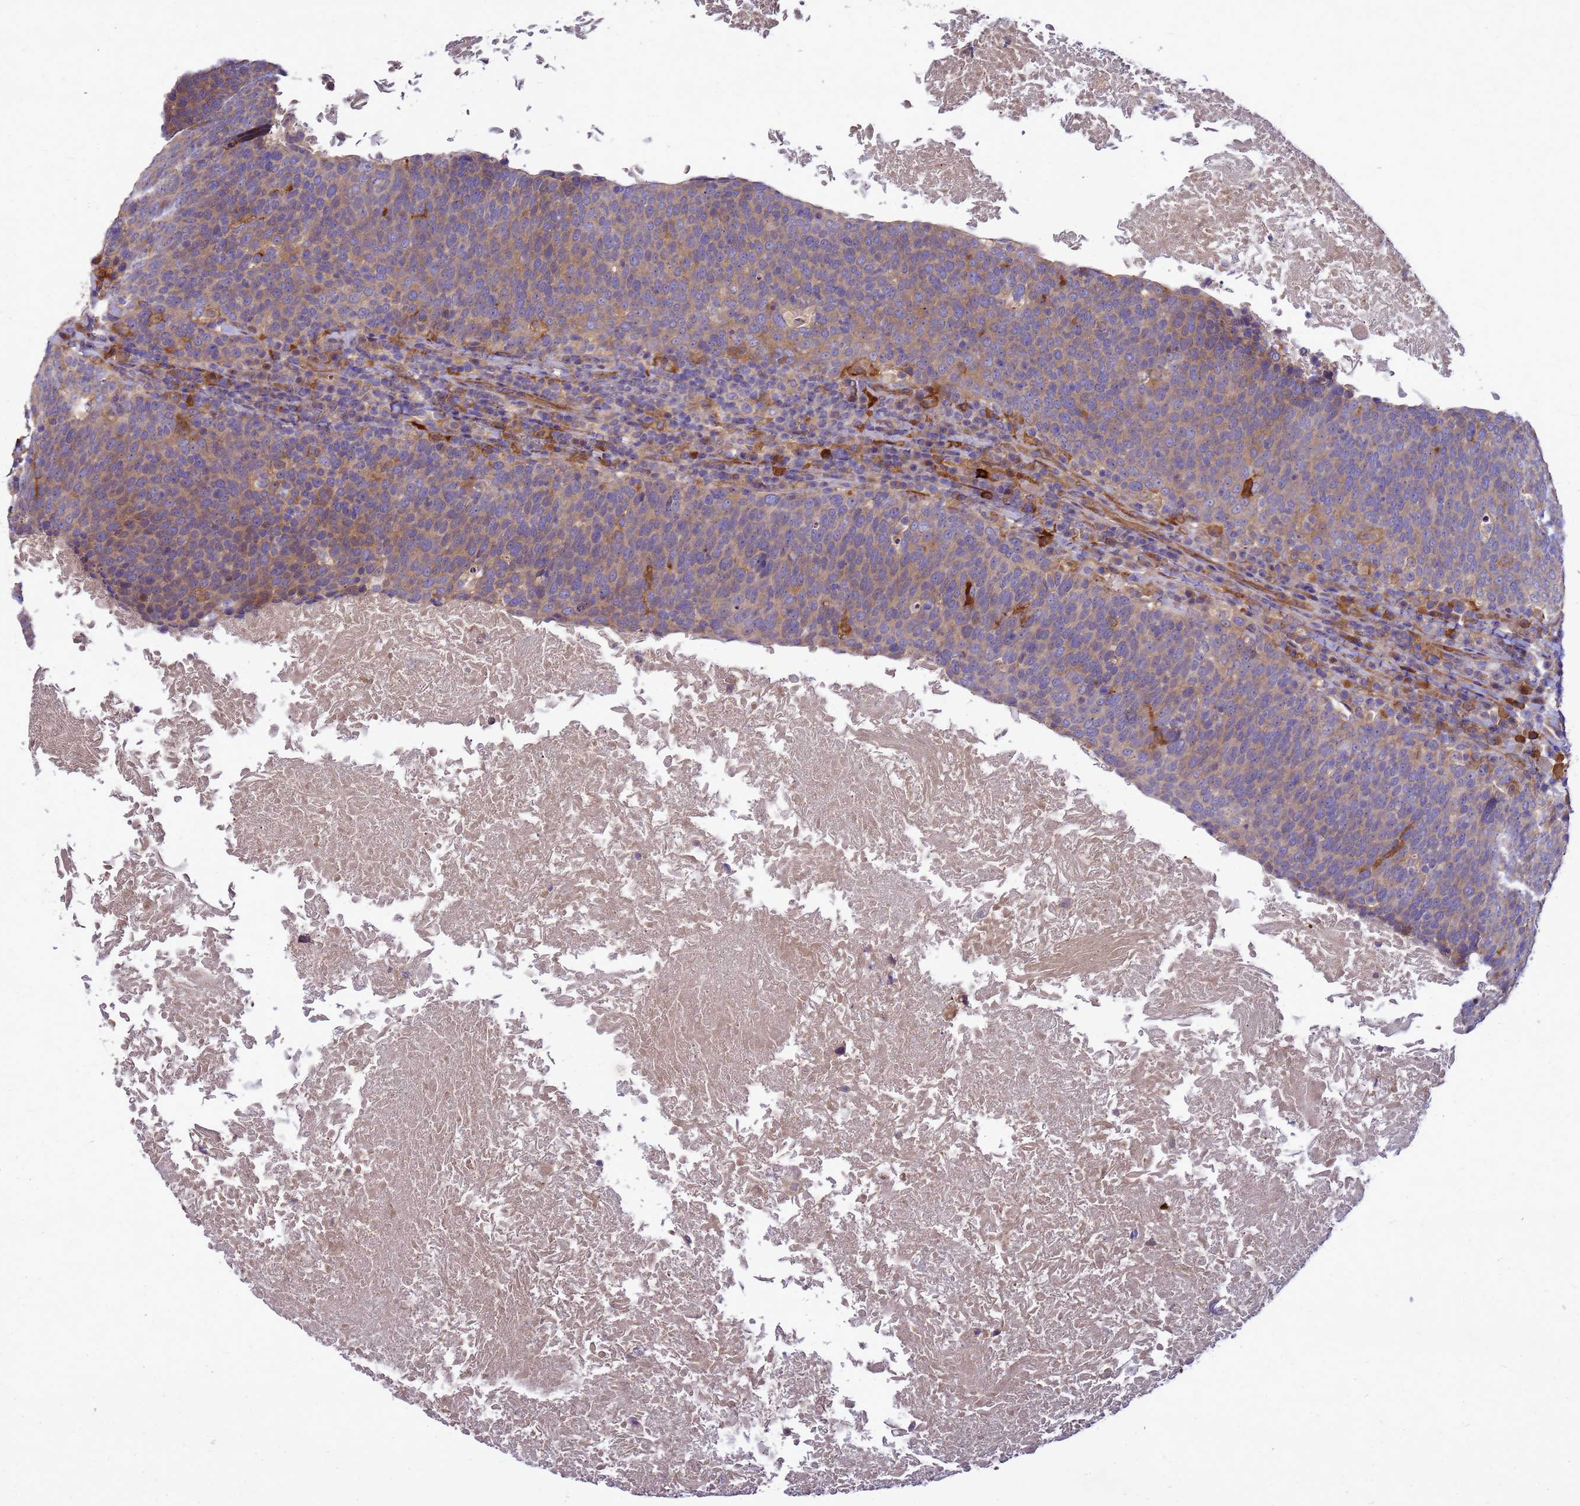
{"staining": {"intensity": "weak", "quantity": ">75%", "location": "cytoplasmic/membranous"}, "tissue": "head and neck cancer", "cell_type": "Tumor cells", "image_type": "cancer", "snomed": [{"axis": "morphology", "description": "Squamous cell carcinoma, NOS"}, {"axis": "morphology", "description": "Squamous cell carcinoma, metastatic, NOS"}, {"axis": "topography", "description": "Lymph node"}, {"axis": "topography", "description": "Head-Neck"}], "caption": "Immunohistochemical staining of head and neck squamous cell carcinoma shows weak cytoplasmic/membranous protein positivity in approximately >75% of tumor cells. The protein of interest is shown in brown color, while the nuclei are stained blue.", "gene": "RNF215", "patient": {"sex": "male", "age": 62}}